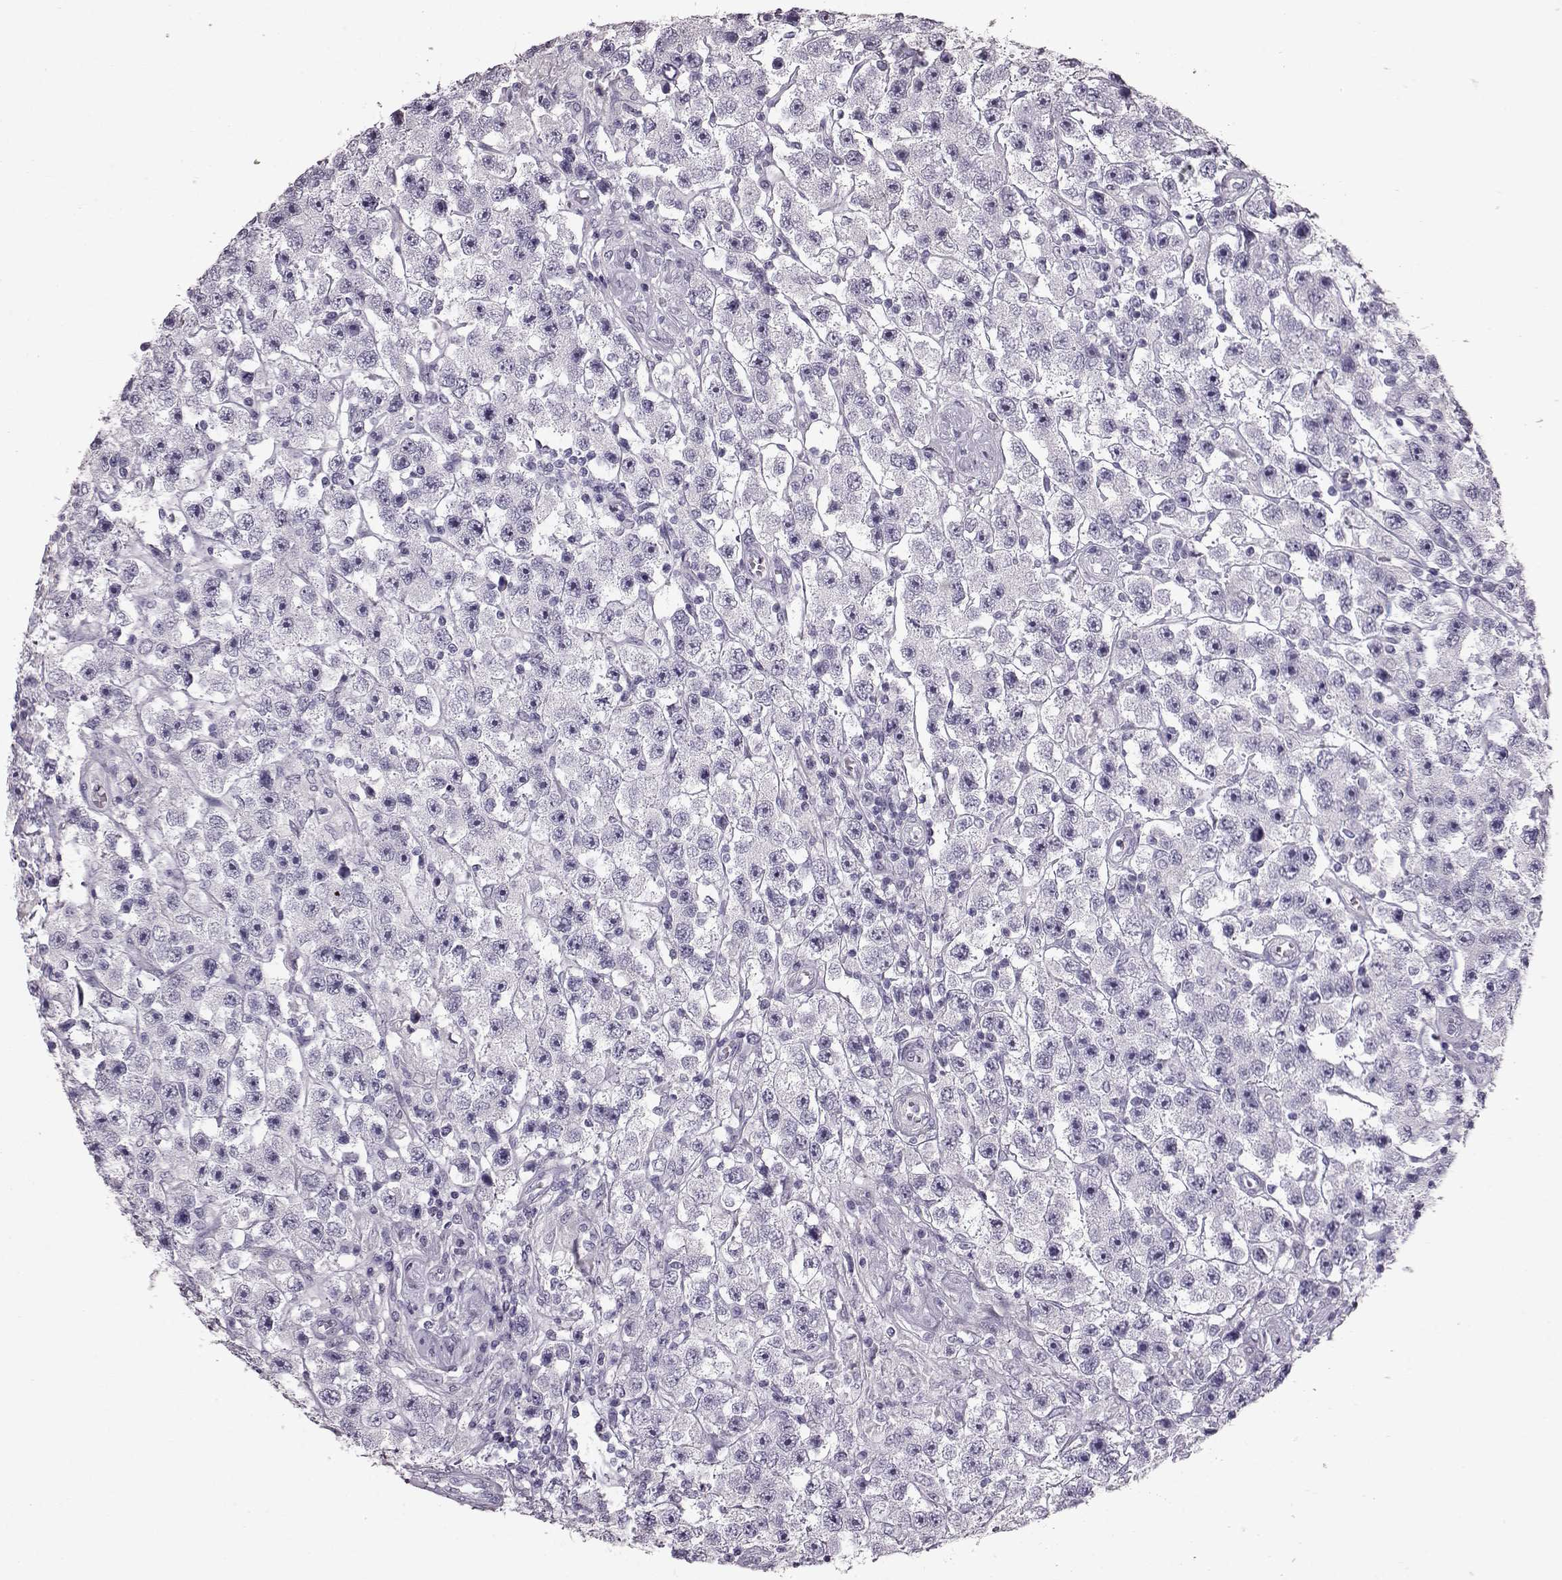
{"staining": {"intensity": "negative", "quantity": "none", "location": "none"}, "tissue": "testis cancer", "cell_type": "Tumor cells", "image_type": "cancer", "snomed": [{"axis": "morphology", "description": "Seminoma, NOS"}, {"axis": "topography", "description": "Testis"}], "caption": "An immunohistochemistry (IHC) micrograph of testis cancer is shown. There is no staining in tumor cells of testis cancer. (Stains: DAB (3,3'-diaminobenzidine) immunohistochemistry with hematoxylin counter stain, Microscopy: brightfield microscopy at high magnification).", "gene": "TCHHL1", "patient": {"sex": "male", "age": 45}}